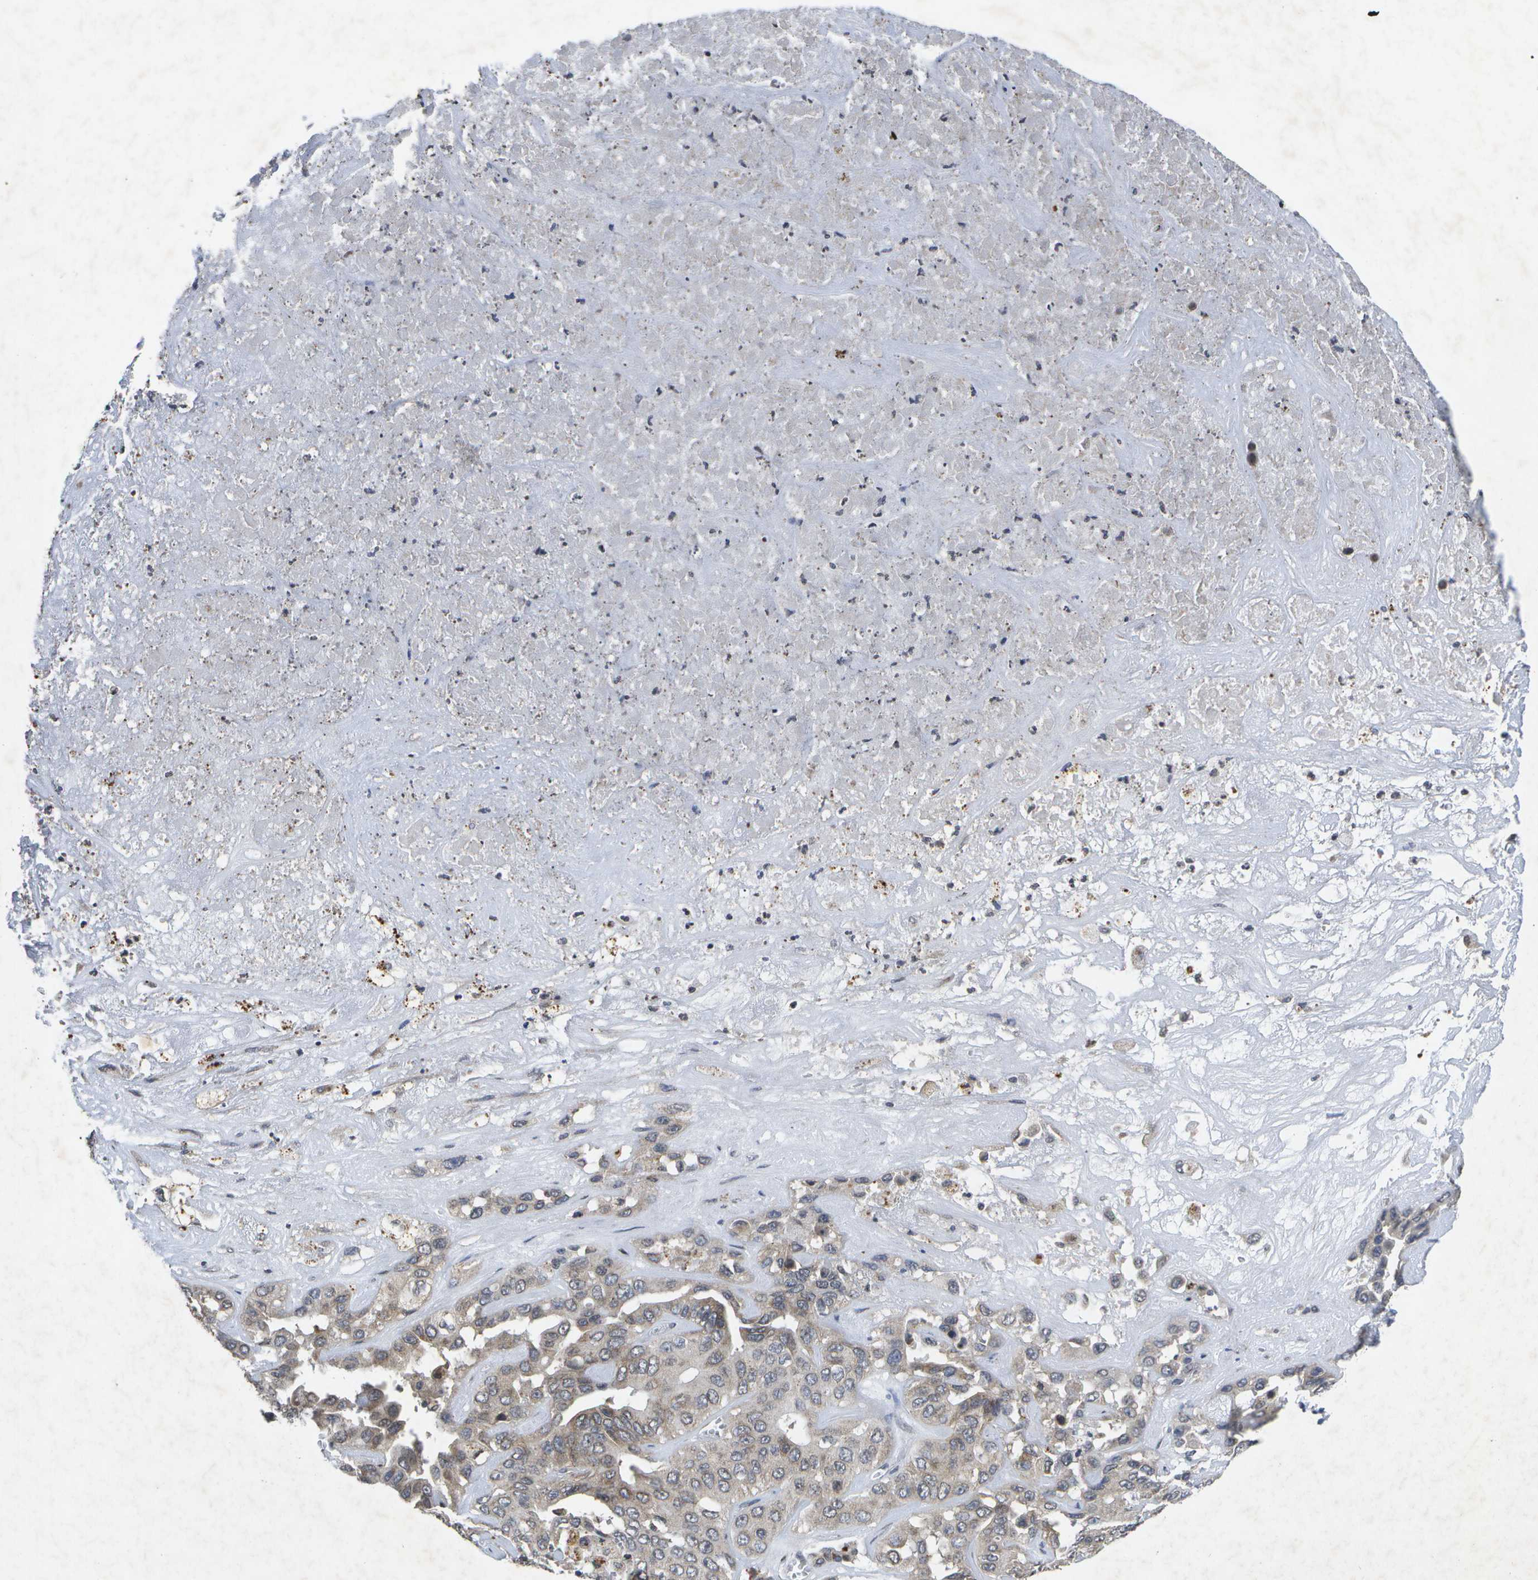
{"staining": {"intensity": "weak", "quantity": "<25%", "location": "cytoplasmic/membranous"}, "tissue": "liver cancer", "cell_type": "Tumor cells", "image_type": "cancer", "snomed": [{"axis": "morphology", "description": "Cholangiocarcinoma"}, {"axis": "topography", "description": "Liver"}], "caption": "IHC of human liver cancer shows no staining in tumor cells.", "gene": "KDELR1", "patient": {"sex": "female", "age": 52}}